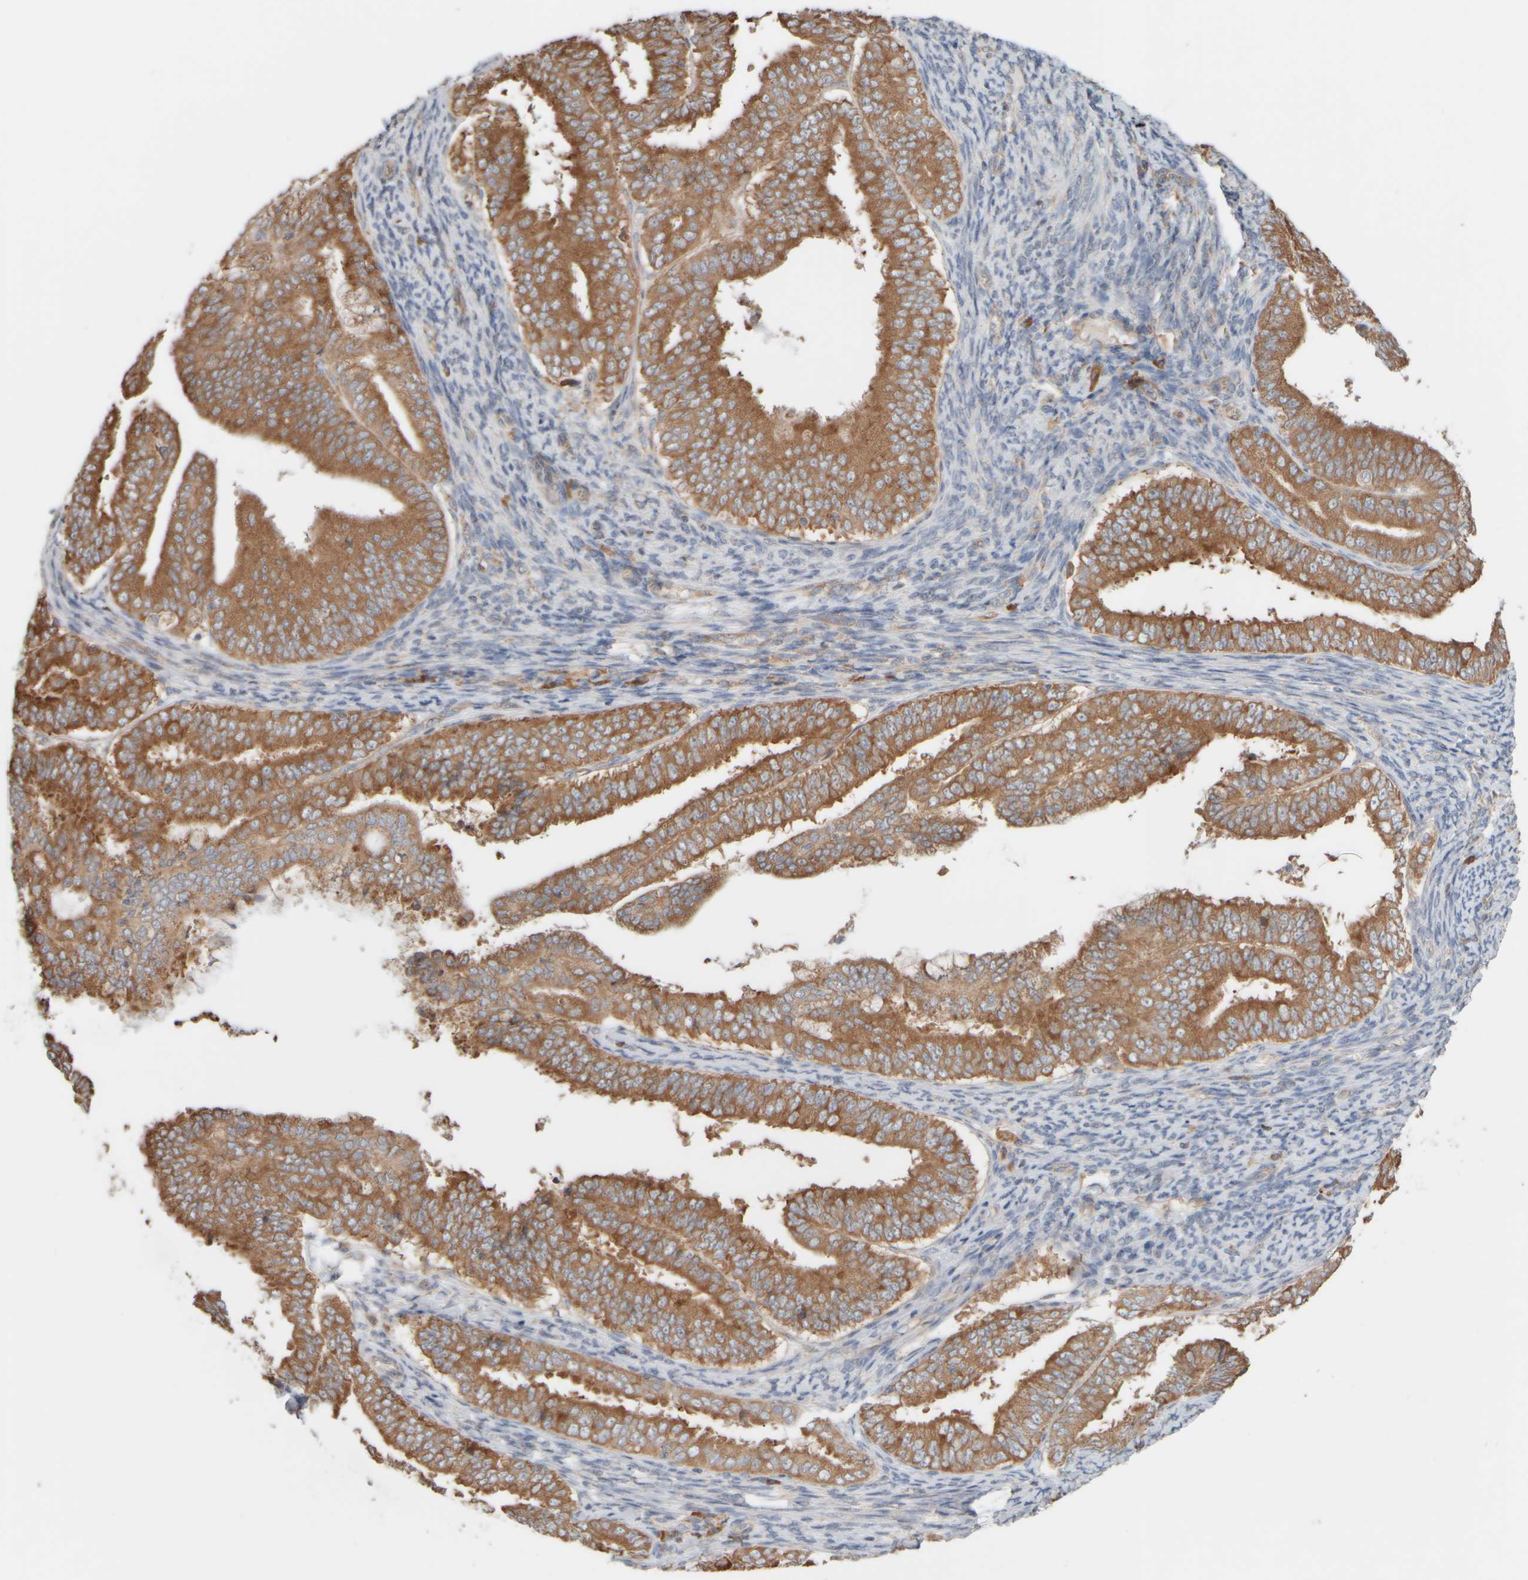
{"staining": {"intensity": "moderate", "quantity": ">75%", "location": "cytoplasmic/membranous"}, "tissue": "endometrial cancer", "cell_type": "Tumor cells", "image_type": "cancer", "snomed": [{"axis": "morphology", "description": "Adenocarcinoma, NOS"}, {"axis": "topography", "description": "Endometrium"}], "caption": "A photomicrograph of endometrial adenocarcinoma stained for a protein exhibits moderate cytoplasmic/membranous brown staining in tumor cells.", "gene": "EIF2B3", "patient": {"sex": "female", "age": 63}}